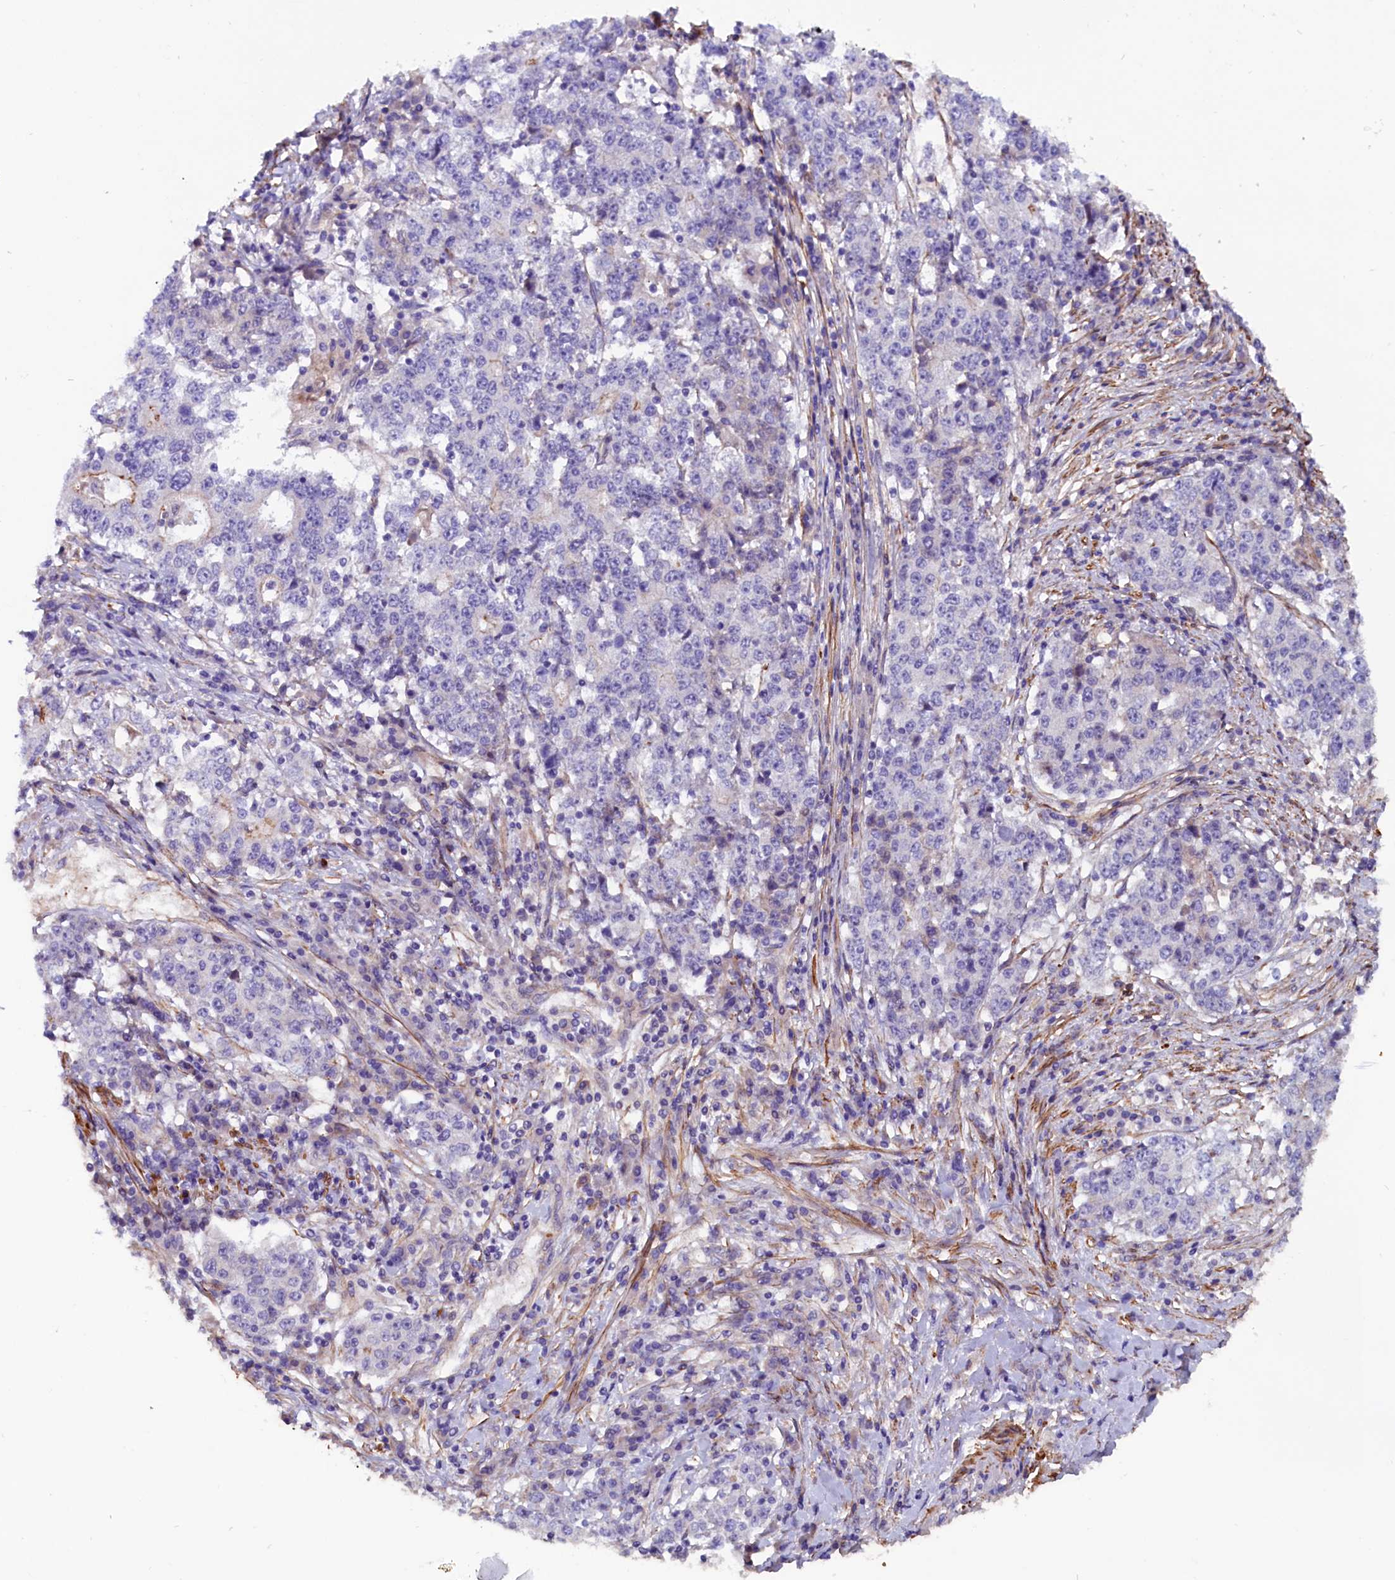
{"staining": {"intensity": "negative", "quantity": "none", "location": "none"}, "tissue": "stomach cancer", "cell_type": "Tumor cells", "image_type": "cancer", "snomed": [{"axis": "morphology", "description": "Adenocarcinoma, NOS"}, {"axis": "topography", "description": "Stomach"}], "caption": "DAB immunohistochemical staining of human stomach cancer (adenocarcinoma) shows no significant positivity in tumor cells.", "gene": "ZNF749", "patient": {"sex": "male", "age": 59}}